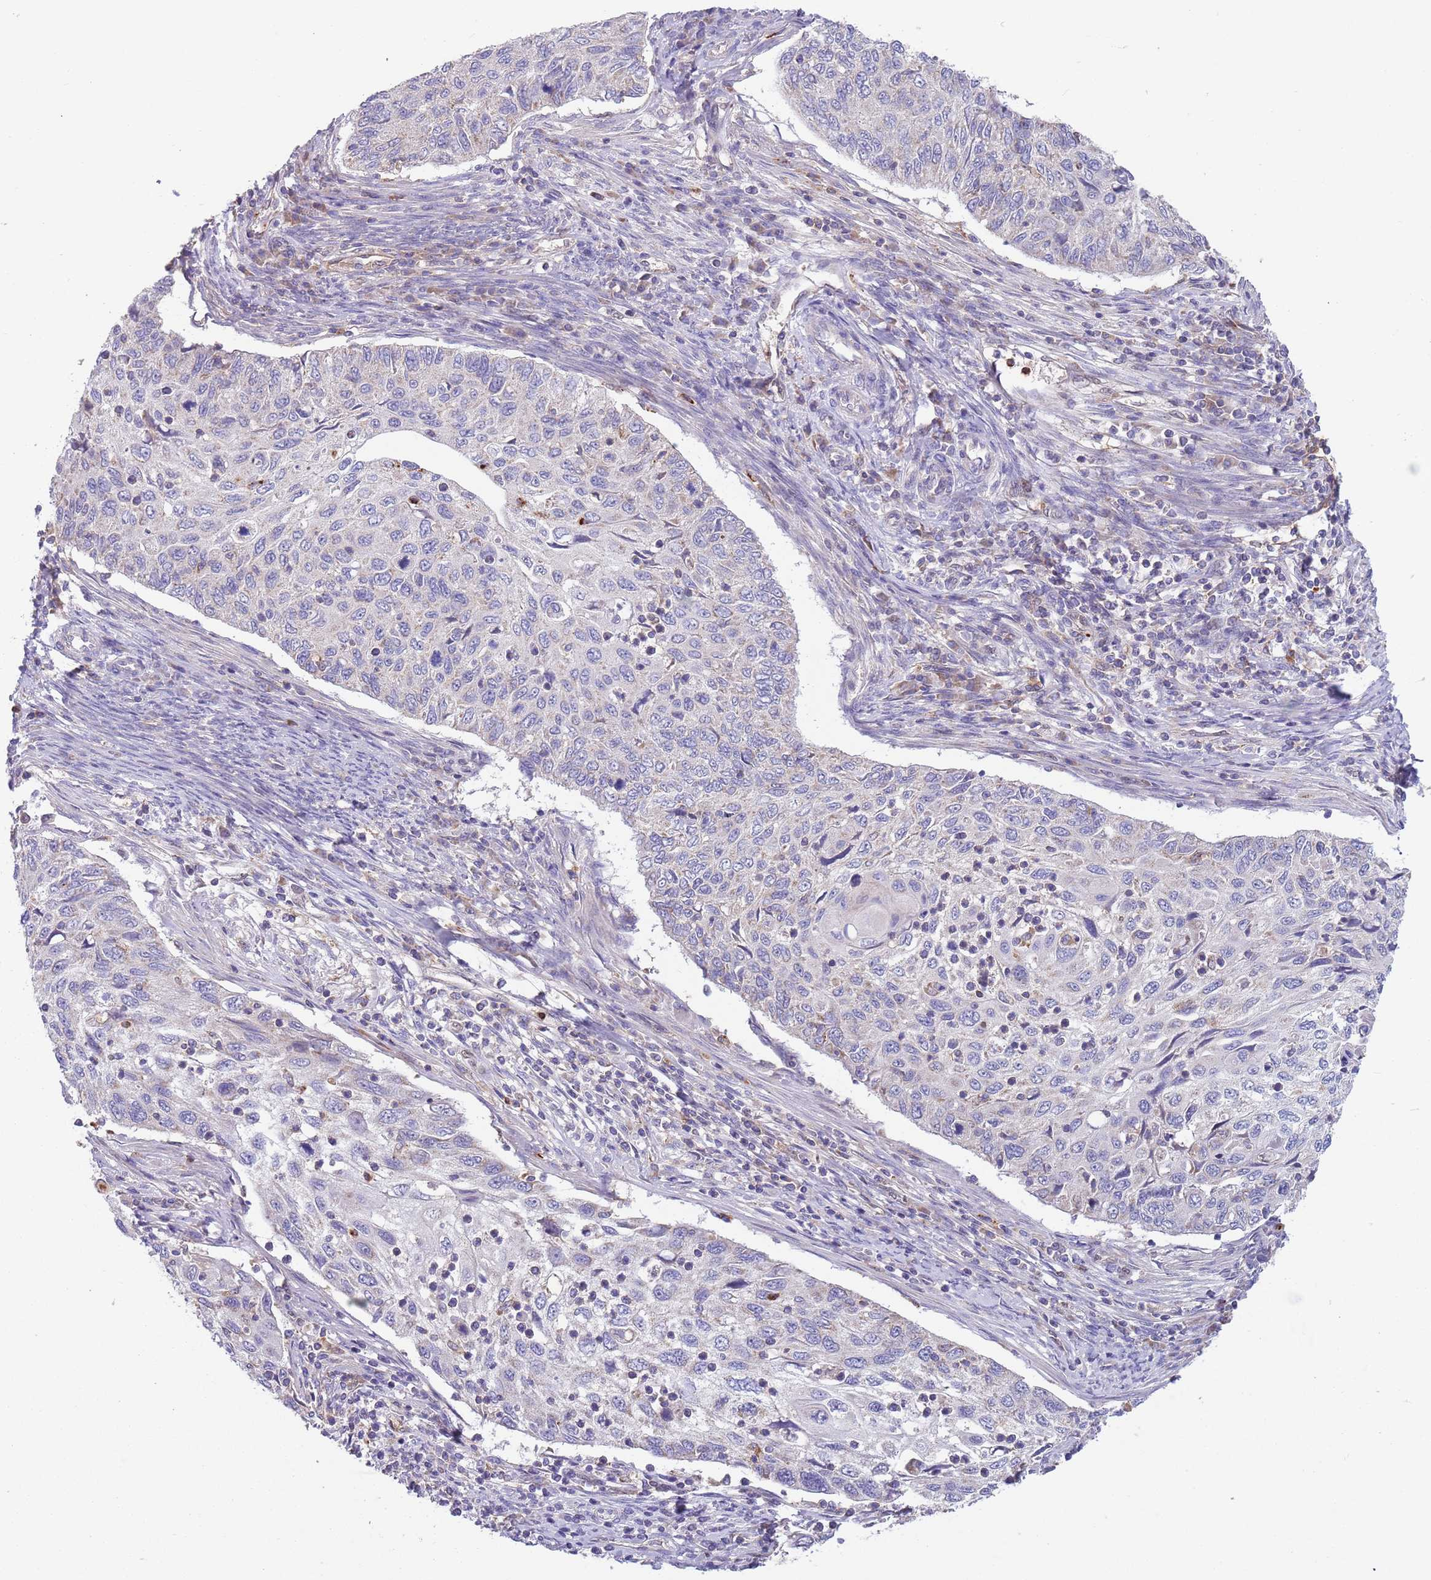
{"staining": {"intensity": "negative", "quantity": "none", "location": "none"}, "tissue": "cervical cancer", "cell_type": "Tumor cells", "image_type": "cancer", "snomed": [{"axis": "morphology", "description": "Squamous cell carcinoma, NOS"}, {"axis": "topography", "description": "Cervix"}], "caption": "Immunohistochemistry (IHC) histopathology image of neoplastic tissue: cervical squamous cell carcinoma stained with DAB exhibits no significant protein positivity in tumor cells.", "gene": "DDT", "patient": {"sex": "female", "age": 70}}